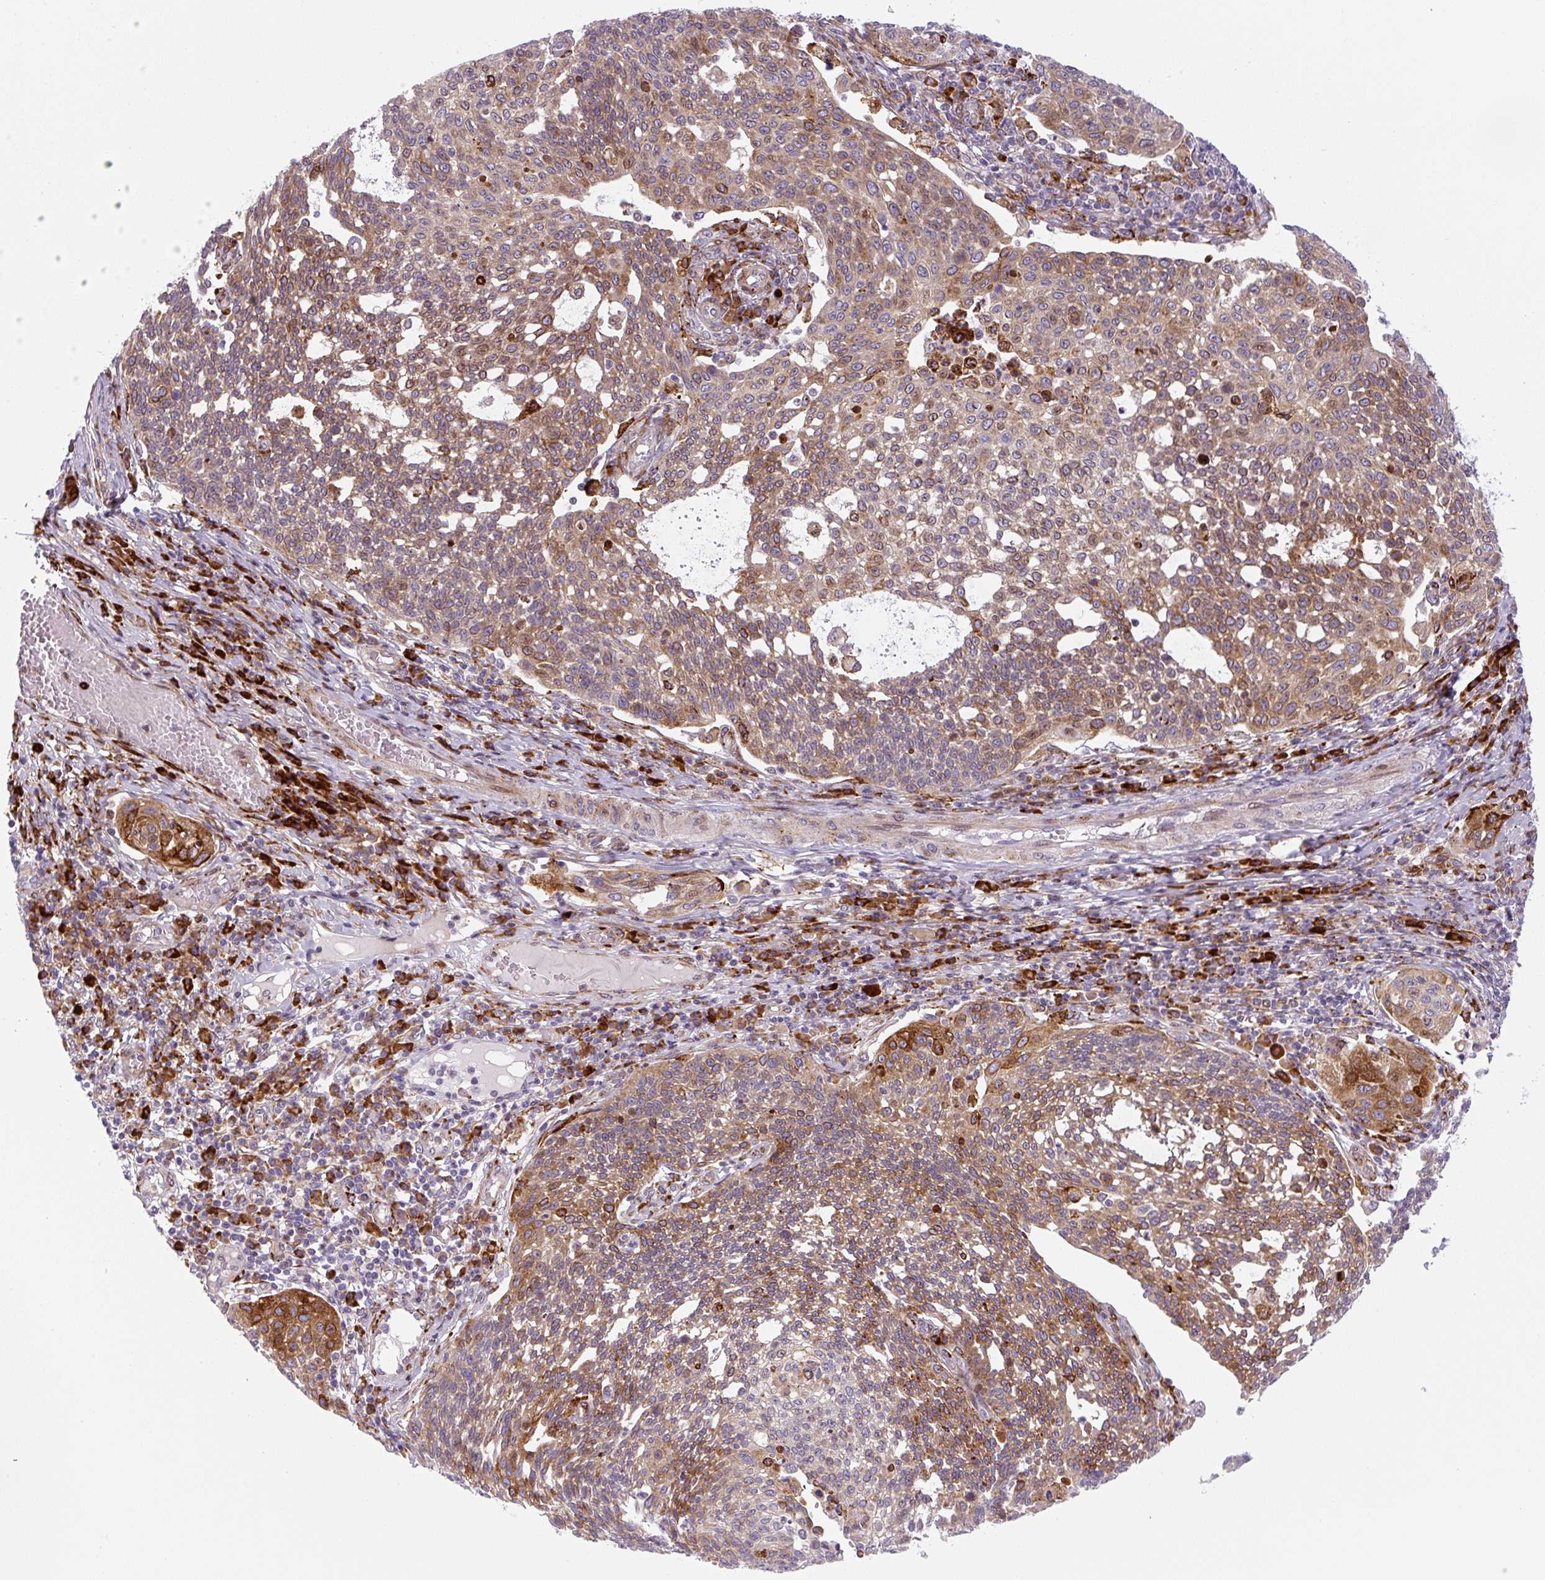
{"staining": {"intensity": "moderate", "quantity": ">75%", "location": "cytoplasmic/membranous"}, "tissue": "cervical cancer", "cell_type": "Tumor cells", "image_type": "cancer", "snomed": [{"axis": "morphology", "description": "Squamous cell carcinoma, NOS"}, {"axis": "topography", "description": "Cervix"}], "caption": "Cervical cancer tissue demonstrates moderate cytoplasmic/membranous staining in approximately >75% of tumor cells, visualized by immunohistochemistry. (brown staining indicates protein expression, while blue staining denotes nuclei).", "gene": "DISP3", "patient": {"sex": "female", "age": 34}}